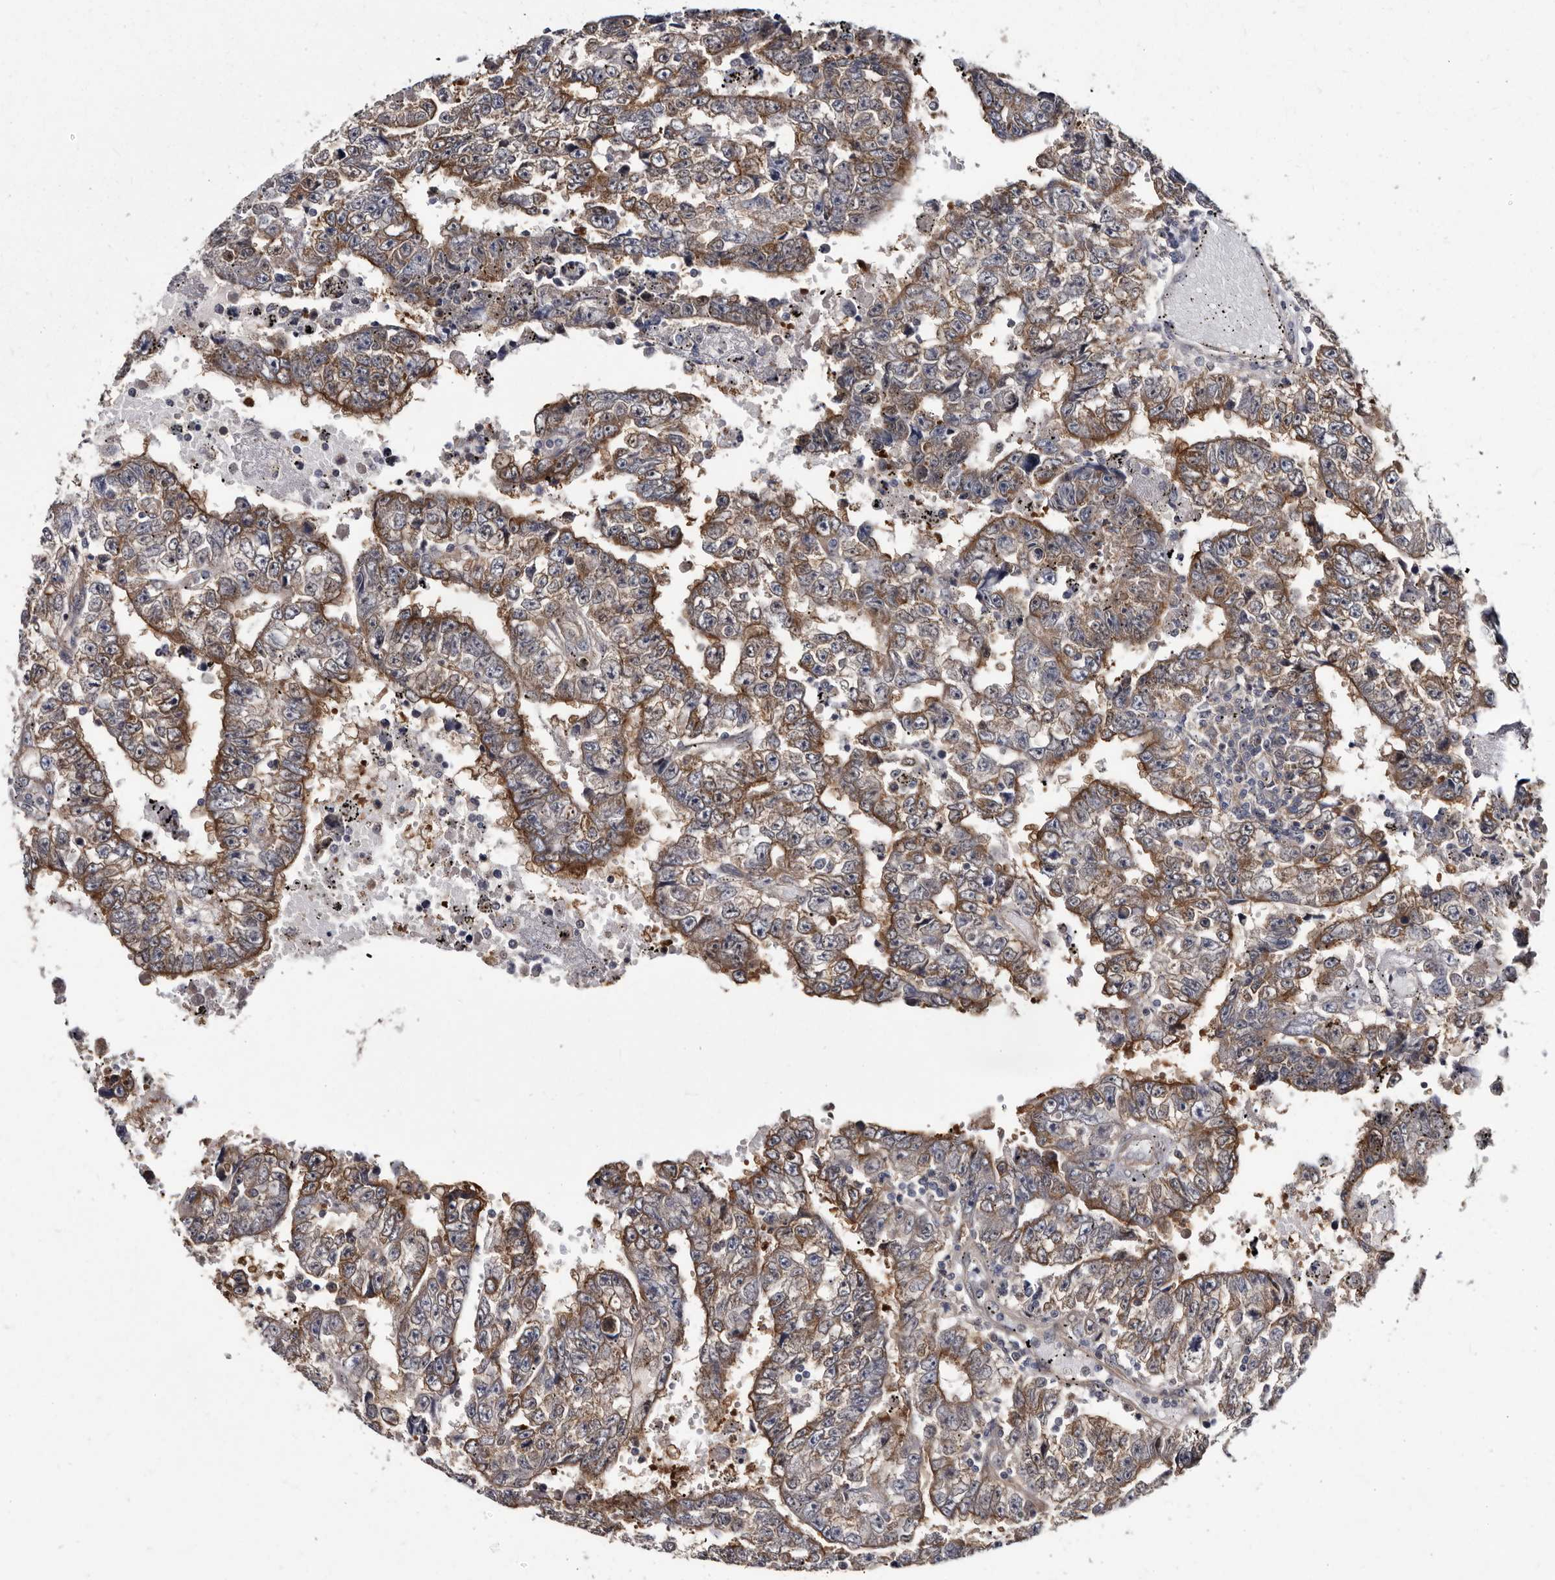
{"staining": {"intensity": "strong", "quantity": ">75%", "location": "cytoplasmic/membranous"}, "tissue": "testis cancer", "cell_type": "Tumor cells", "image_type": "cancer", "snomed": [{"axis": "morphology", "description": "Carcinoma, Embryonal, NOS"}, {"axis": "topography", "description": "Testis"}], "caption": "Brown immunohistochemical staining in testis embryonal carcinoma reveals strong cytoplasmic/membranous staining in about >75% of tumor cells.", "gene": "ABCF2", "patient": {"sex": "male", "age": 25}}